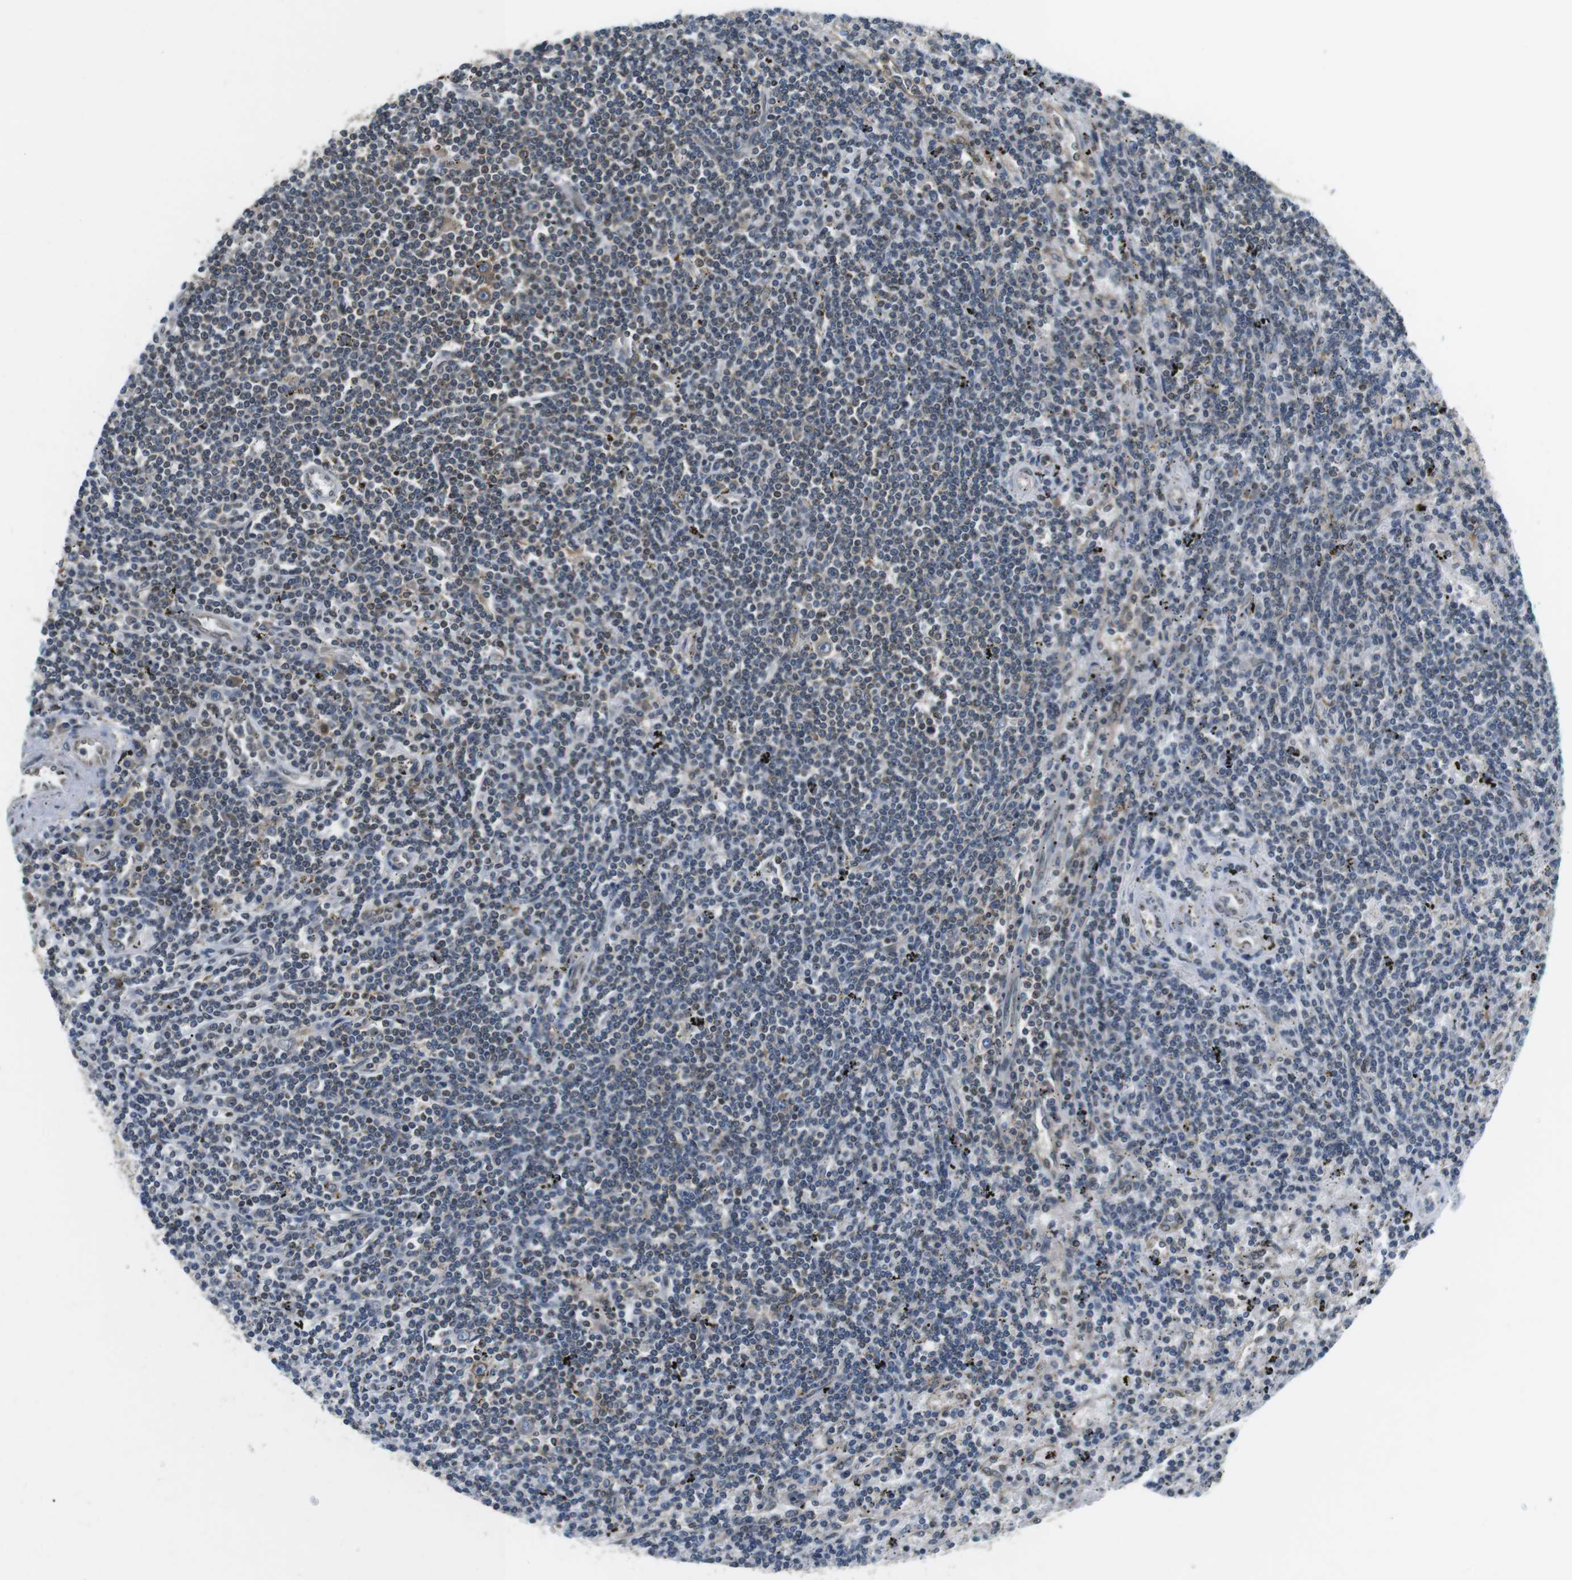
{"staining": {"intensity": "moderate", "quantity": "<25%", "location": "cytoplasmic/membranous"}, "tissue": "lymphoma", "cell_type": "Tumor cells", "image_type": "cancer", "snomed": [{"axis": "morphology", "description": "Malignant lymphoma, non-Hodgkin's type, Low grade"}, {"axis": "topography", "description": "Spleen"}], "caption": "Immunohistochemistry (IHC) image of neoplastic tissue: lymphoma stained using IHC demonstrates low levels of moderate protein expression localized specifically in the cytoplasmic/membranous of tumor cells, appearing as a cytoplasmic/membranous brown color.", "gene": "TMX4", "patient": {"sex": "male", "age": 76}}